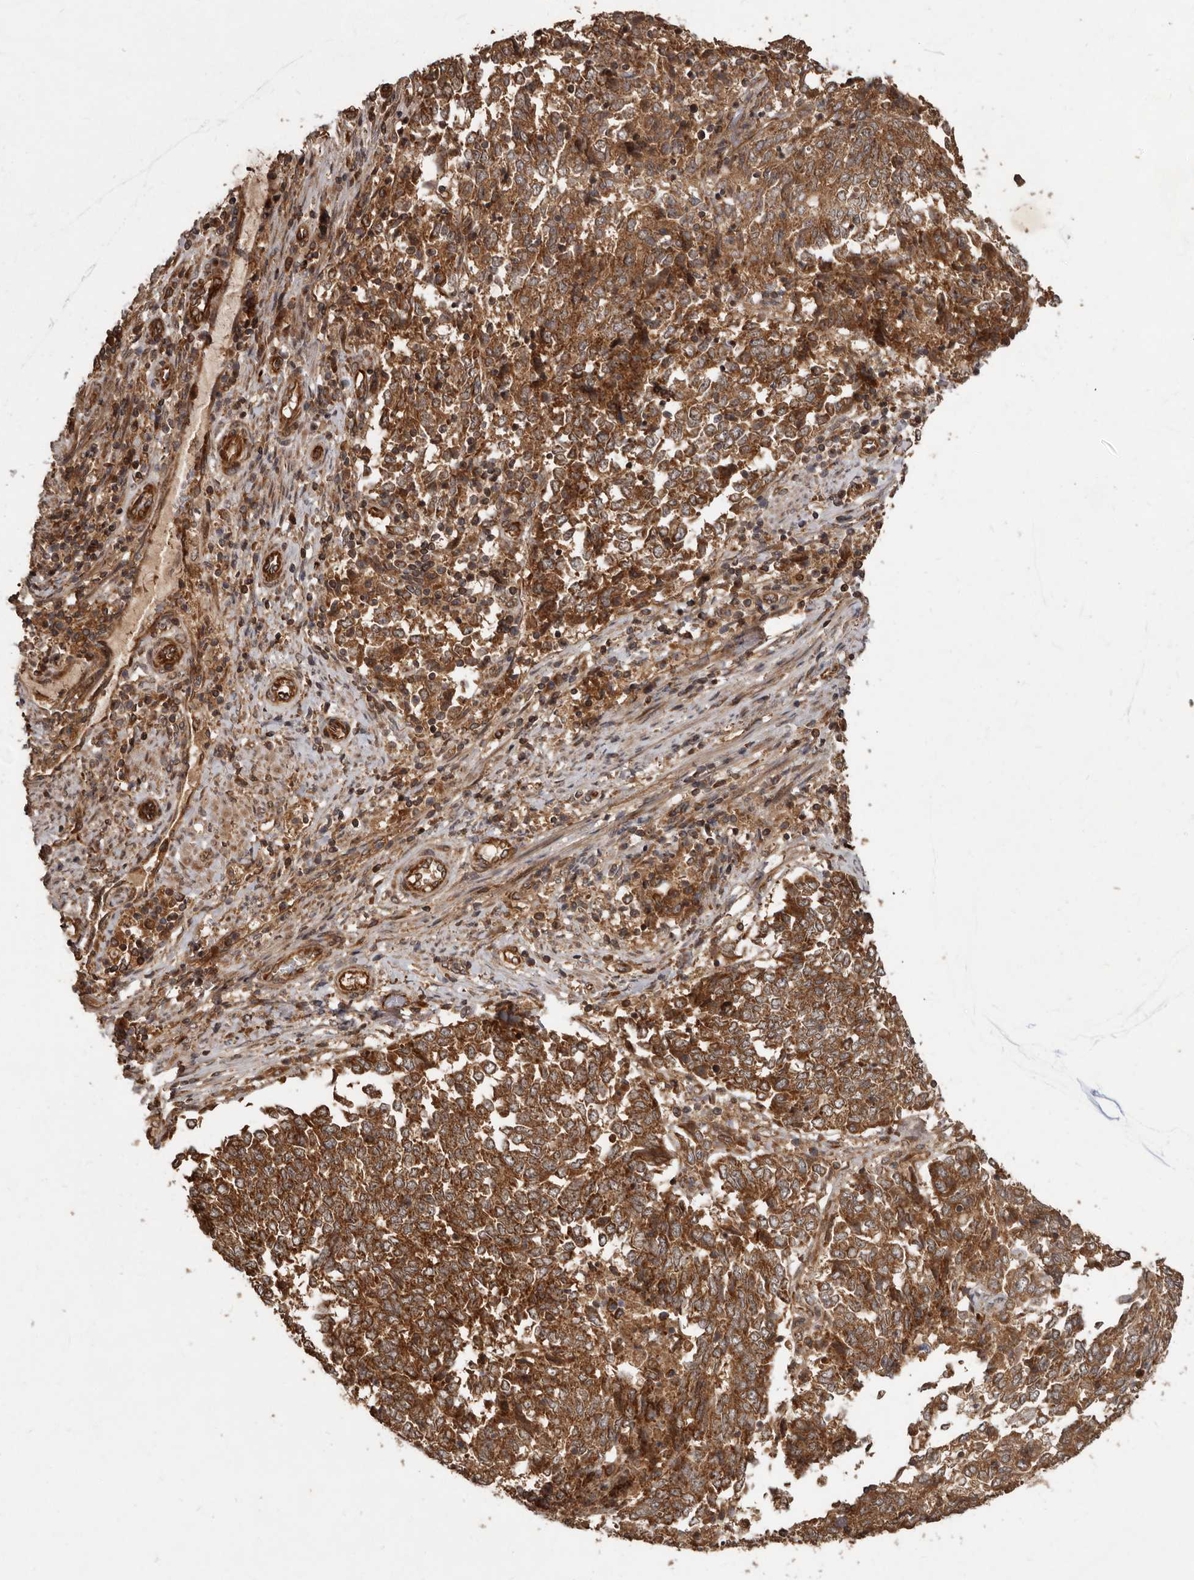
{"staining": {"intensity": "moderate", "quantity": ">75%", "location": "cytoplasmic/membranous"}, "tissue": "endometrial cancer", "cell_type": "Tumor cells", "image_type": "cancer", "snomed": [{"axis": "morphology", "description": "Adenocarcinoma, NOS"}, {"axis": "topography", "description": "Endometrium"}], "caption": "Approximately >75% of tumor cells in human endometrial cancer (adenocarcinoma) show moderate cytoplasmic/membranous protein positivity as visualized by brown immunohistochemical staining.", "gene": "STK36", "patient": {"sex": "female", "age": 80}}